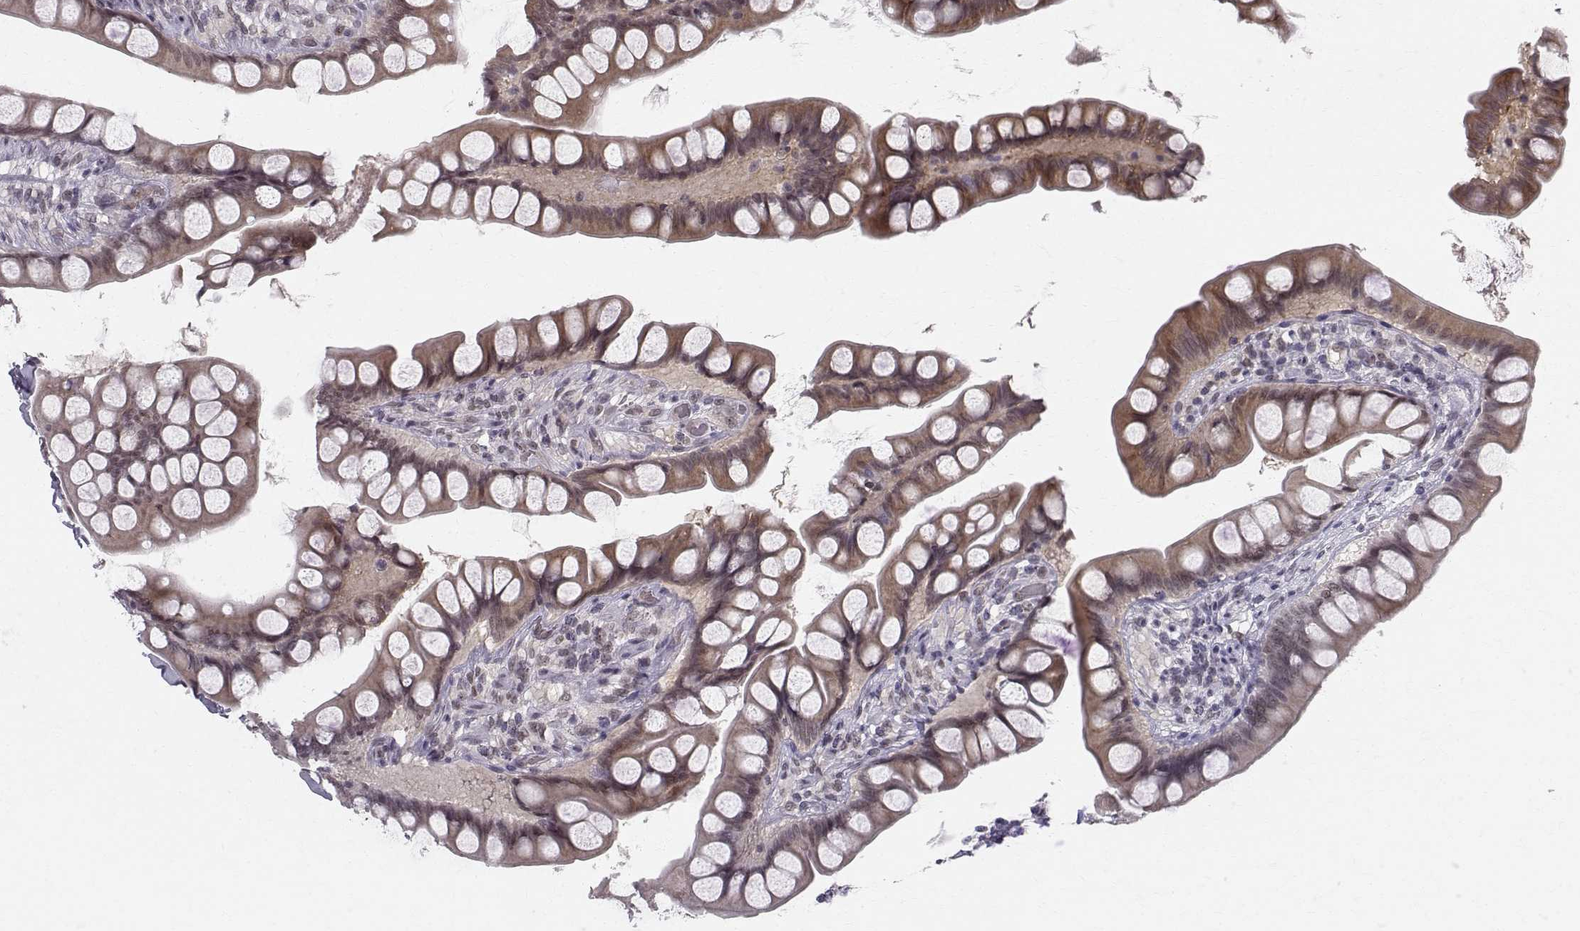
{"staining": {"intensity": "moderate", "quantity": "25%-75%", "location": "cytoplasmic/membranous"}, "tissue": "small intestine", "cell_type": "Glandular cells", "image_type": "normal", "snomed": [{"axis": "morphology", "description": "Normal tissue, NOS"}, {"axis": "topography", "description": "Small intestine"}], "caption": "This photomicrograph exhibits immunohistochemistry (IHC) staining of benign small intestine, with medium moderate cytoplasmic/membranous positivity in approximately 25%-75% of glandular cells.", "gene": "RPP38", "patient": {"sex": "male", "age": 70}}